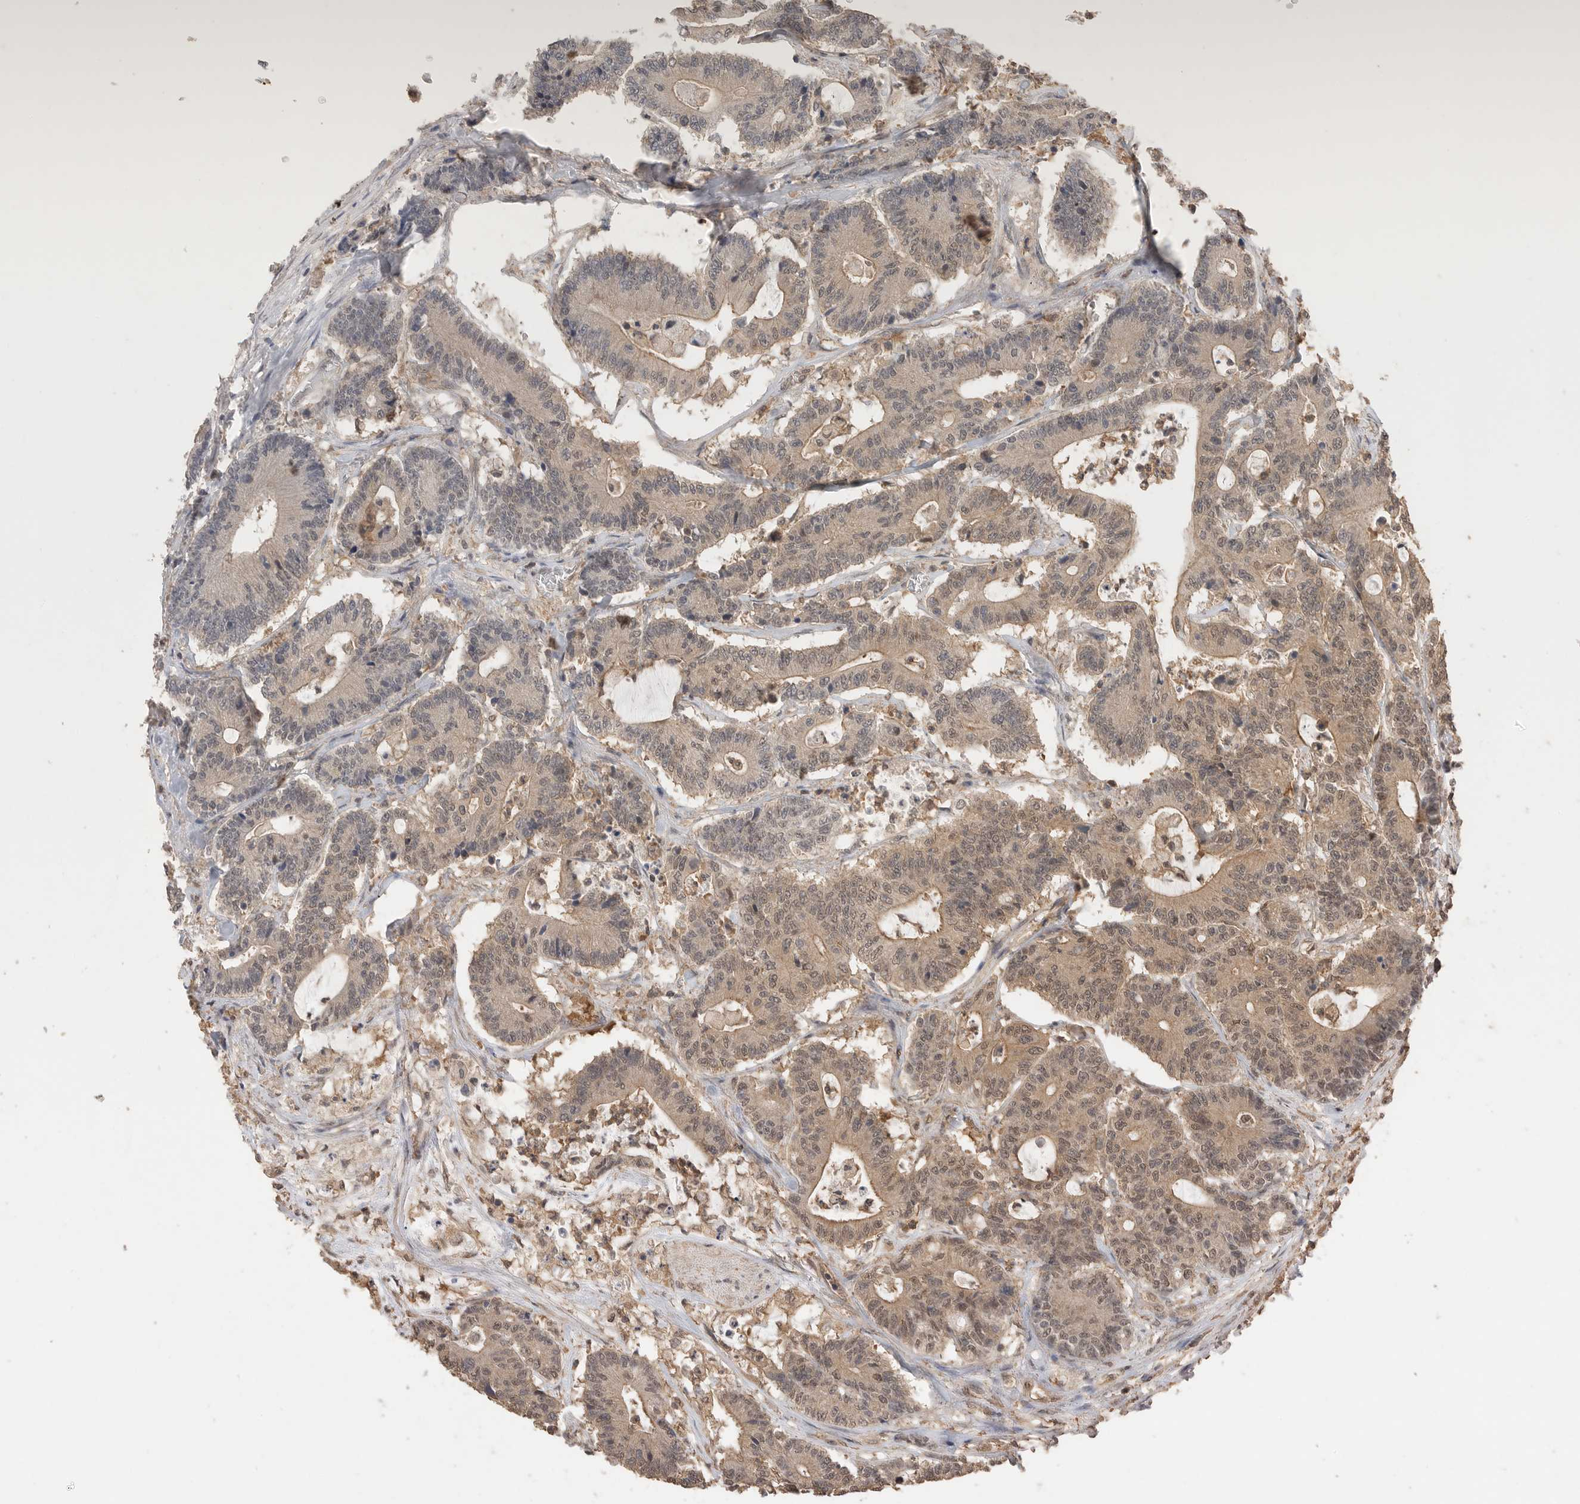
{"staining": {"intensity": "weak", "quantity": ">75%", "location": "cytoplasmic/membranous,nuclear"}, "tissue": "colorectal cancer", "cell_type": "Tumor cells", "image_type": "cancer", "snomed": [{"axis": "morphology", "description": "Adenocarcinoma, NOS"}, {"axis": "topography", "description": "Colon"}], "caption": "Tumor cells display low levels of weak cytoplasmic/membranous and nuclear expression in about >75% of cells in colorectal cancer (adenocarcinoma).", "gene": "MAP2K1", "patient": {"sex": "female", "age": 84}}